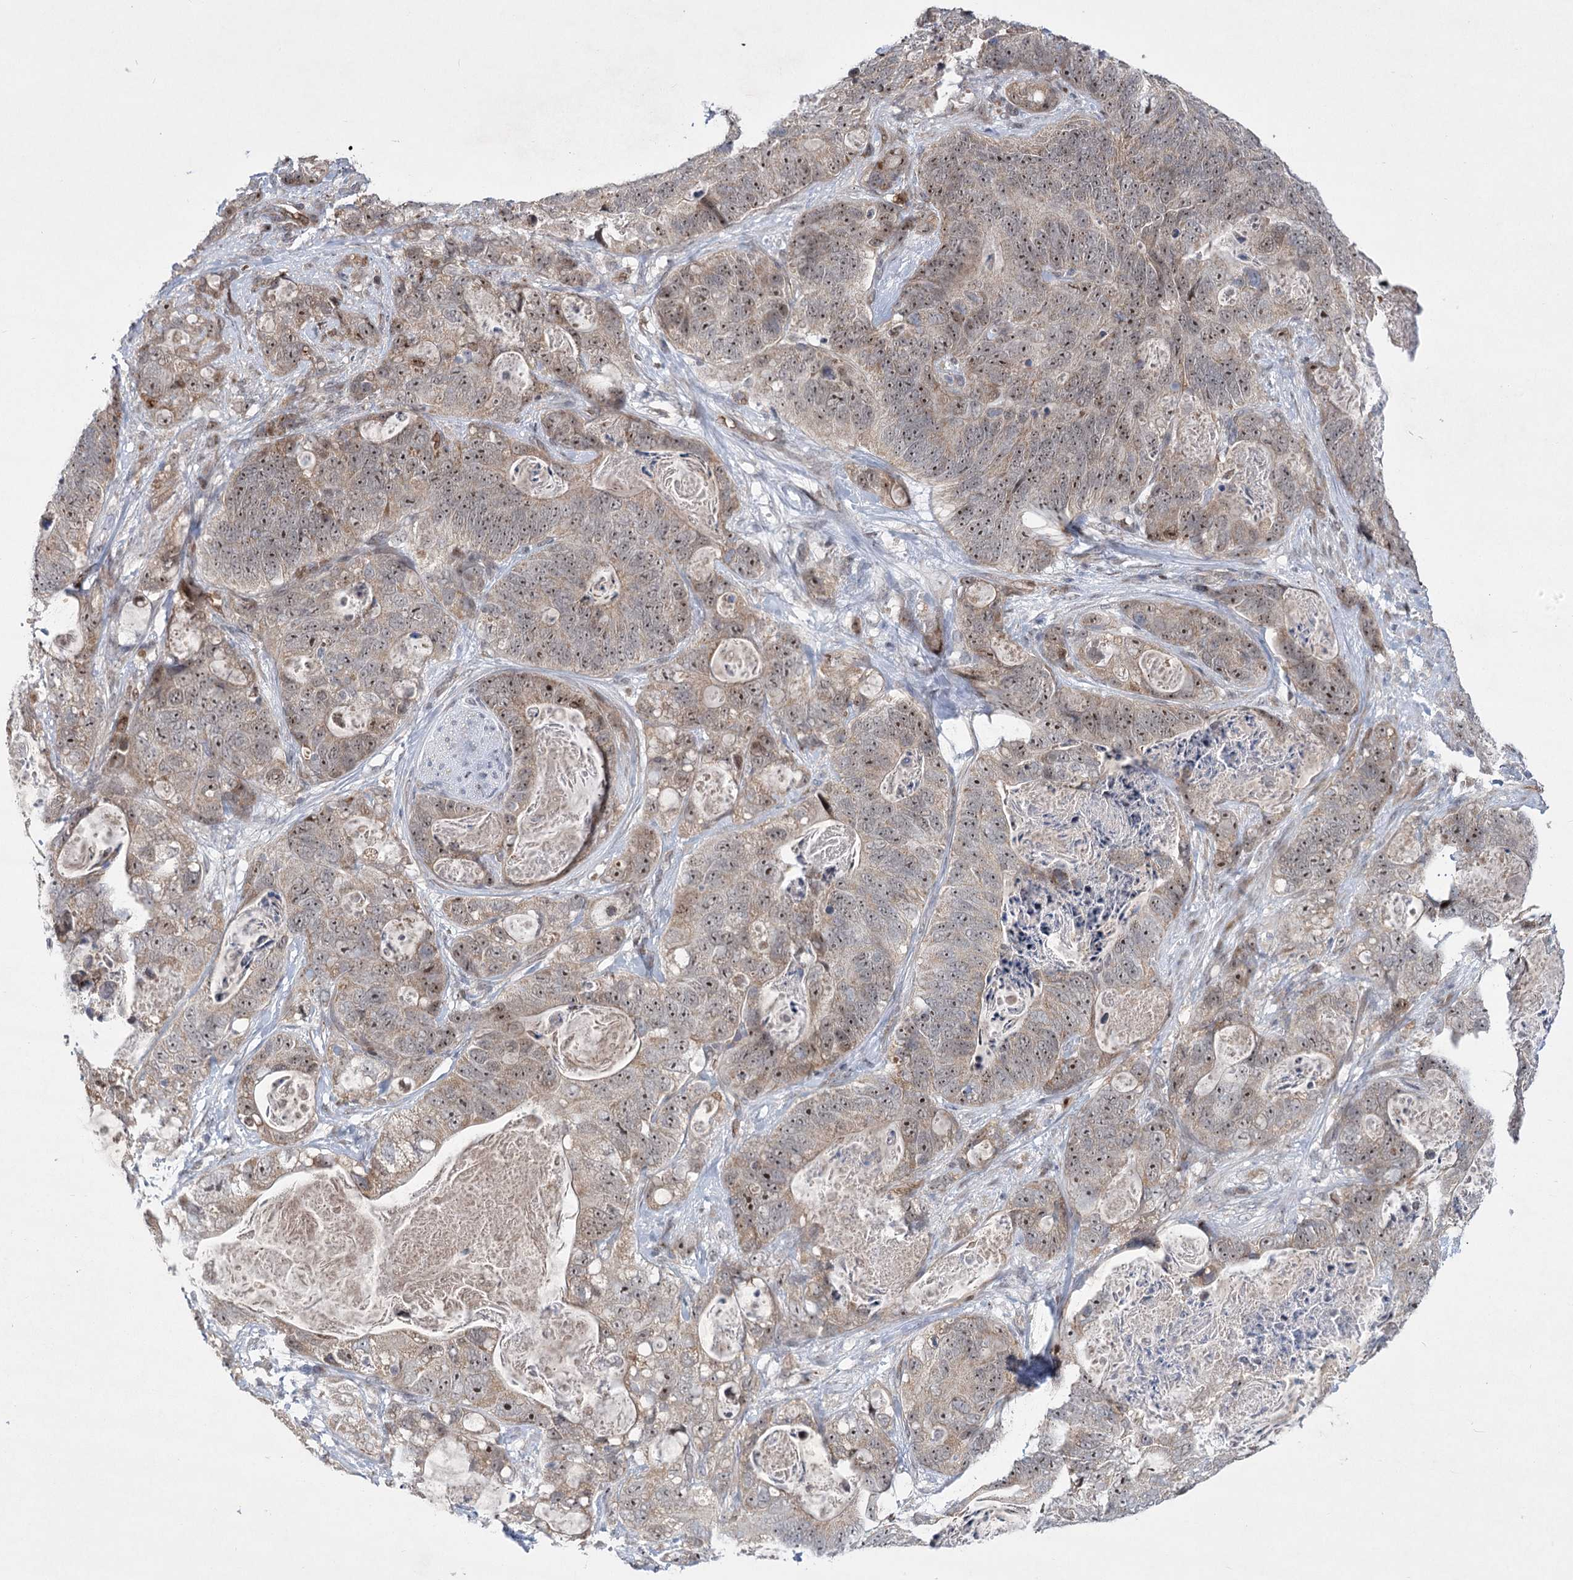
{"staining": {"intensity": "weak", "quantity": ">75%", "location": "cytoplasmic/membranous,nuclear"}, "tissue": "stomach cancer", "cell_type": "Tumor cells", "image_type": "cancer", "snomed": [{"axis": "morphology", "description": "Normal tissue, NOS"}, {"axis": "morphology", "description": "Adenocarcinoma, NOS"}, {"axis": "topography", "description": "Stomach"}], "caption": "Immunohistochemical staining of human stomach cancer (adenocarcinoma) exhibits low levels of weak cytoplasmic/membranous and nuclear expression in approximately >75% of tumor cells.", "gene": "NSMCE4A", "patient": {"sex": "female", "age": 89}}